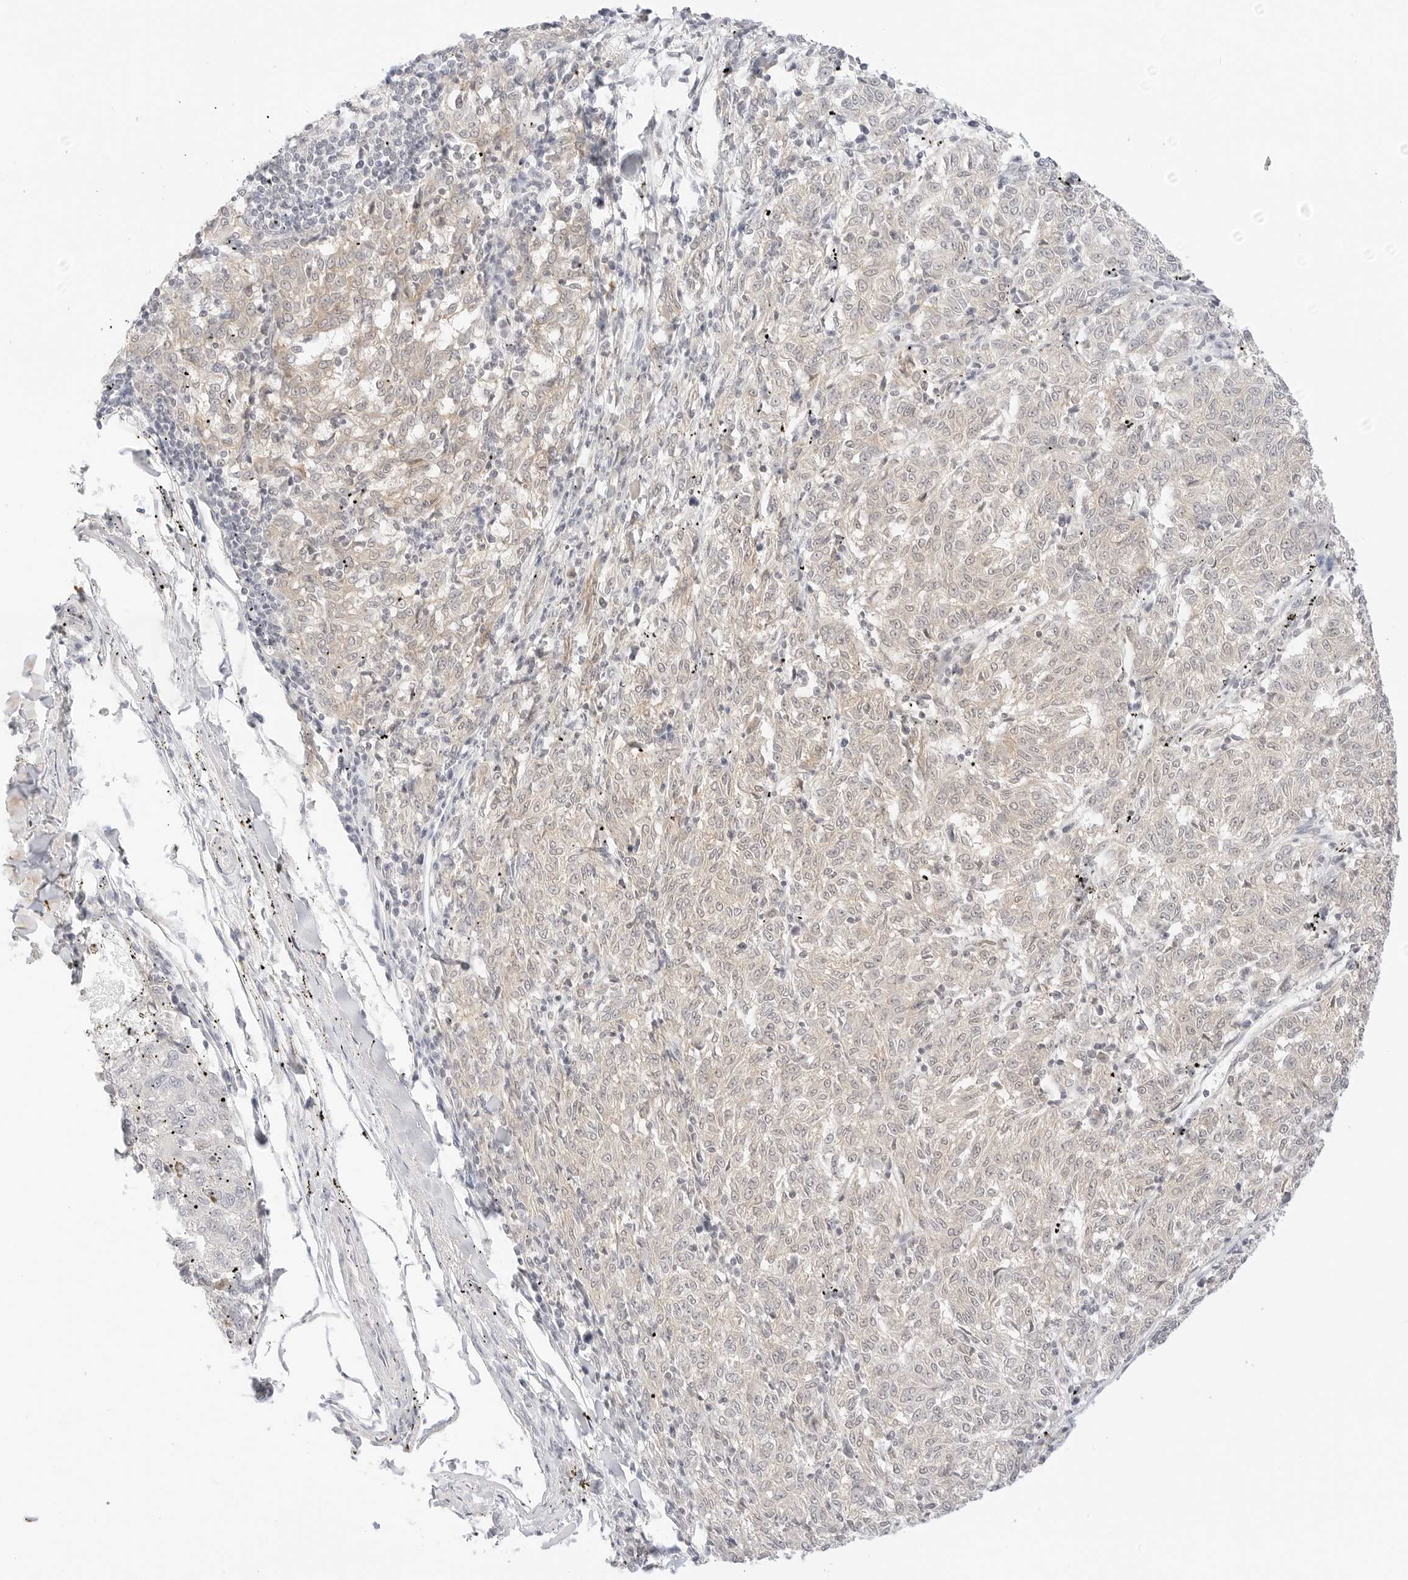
{"staining": {"intensity": "negative", "quantity": "none", "location": "none"}, "tissue": "melanoma", "cell_type": "Tumor cells", "image_type": "cancer", "snomed": [{"axis": "morphology", "description": "Malignant melanoma, NOS"}, {"axis": "topography", "description": "Skin"}], "caption": "Immunohistochemistry (IHC) of human melanoma demonstrates no positivity in tumor cells.", "gene": "GNAS", "patient": {"sex": "female", "age": 72}}